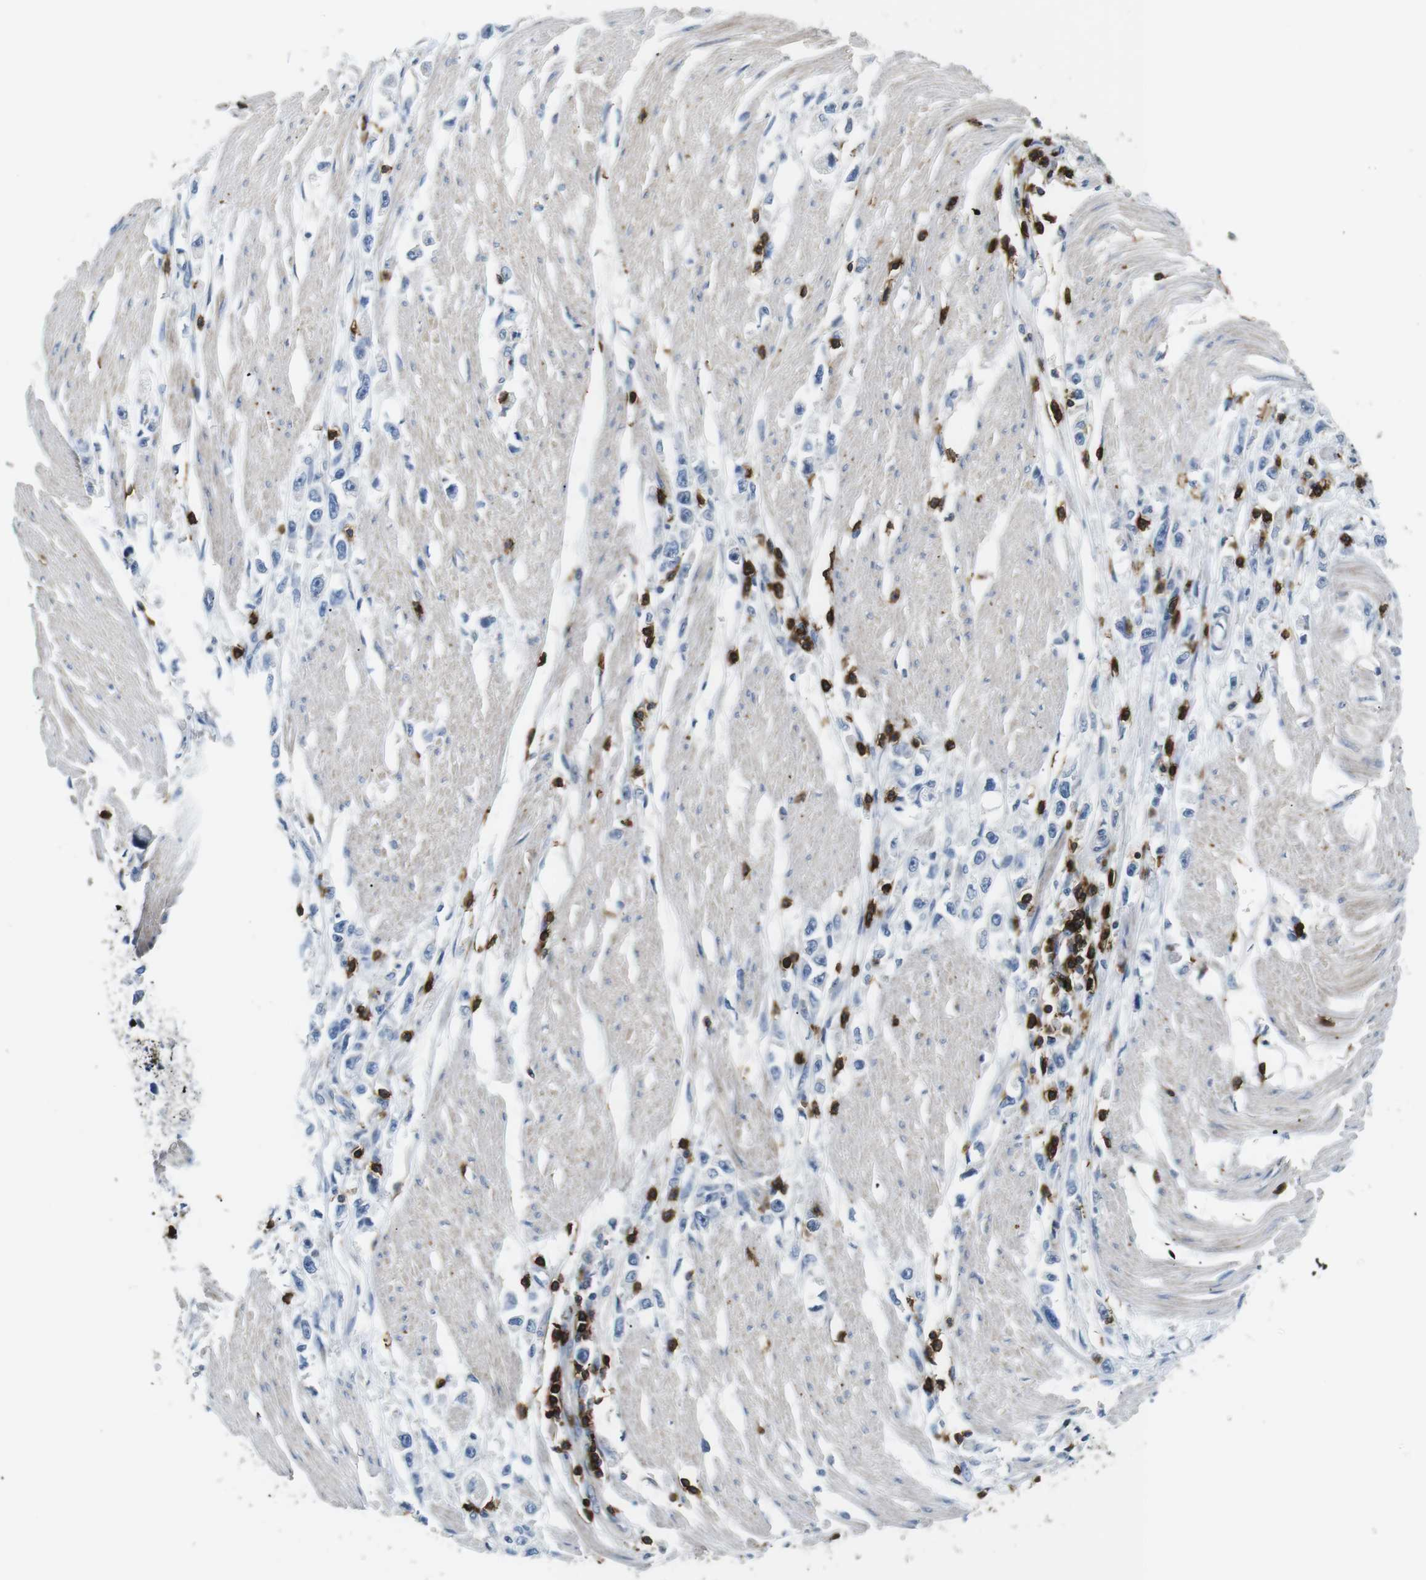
{"staining": {"intensity": "negative", "quantity": "none", "location": "none"}, "tissue": "stomach cancer", "cell_type": "Tumor cells", "image_type": "cancer", "snomed": [{"axis": "morphology", "description": "Adenocarcinoma, NOS"}, {"axis": "topography", "description": "Stomach"}], "caption": "Tumor cells show no significant protein positivity in stomach cancer. (DAB IHC with hematoxylin counter stain).", "gene": "CD6", "patient": {"sex": "female", "age": 59}}